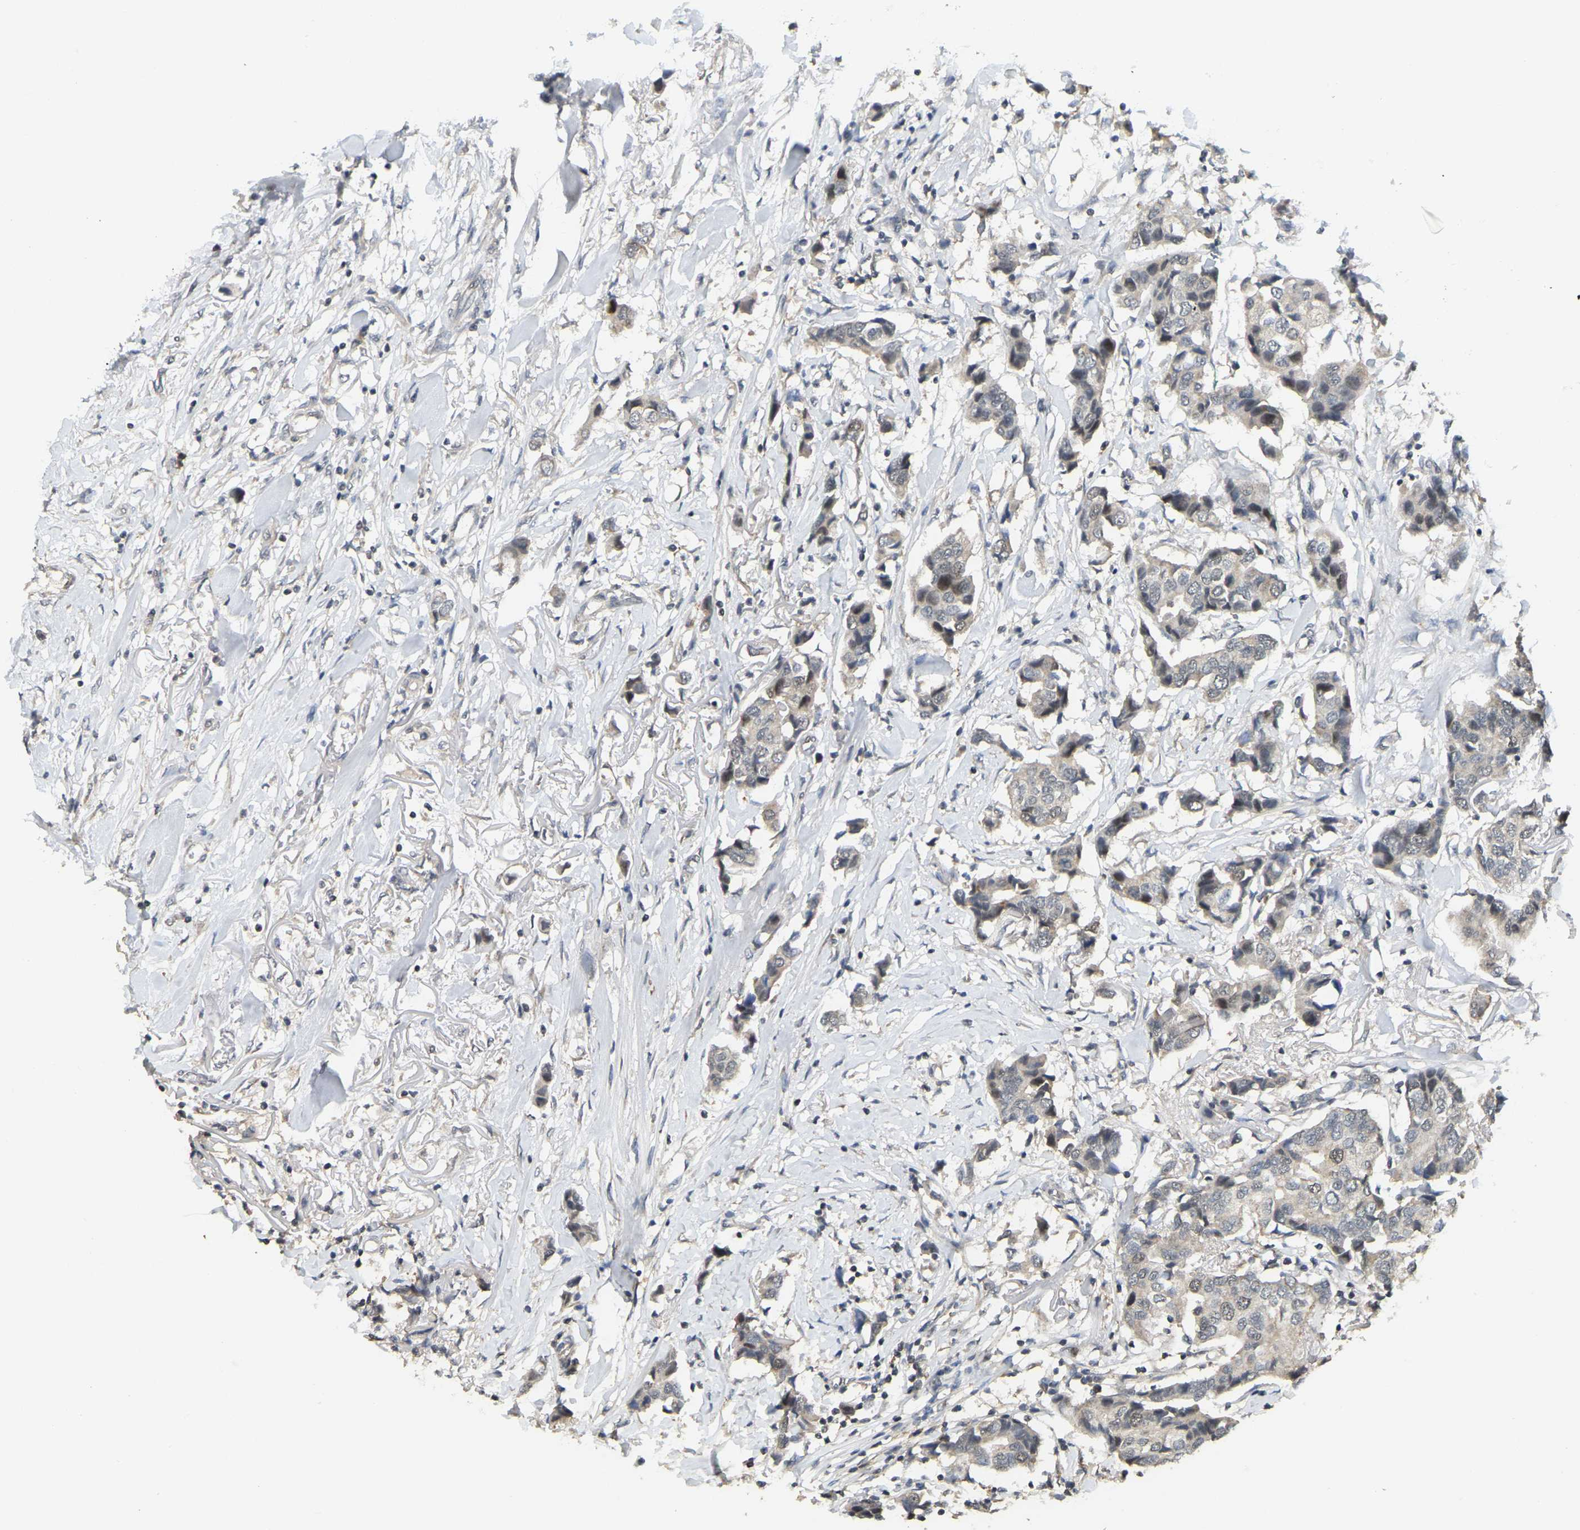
{"staining": {"intensity": "weak", "quantity": "<25%", "location": "cytoplasmic/membranous,nuclear"}, "tissue": "breast cancer", "cell_type": "Tumor cells", "image_type": "cancer", "snomed": [{"axis": "morphology", "description": "Duct carcinoma"}, {"axis": "topography", "description": "Breast"}], "caption": "DAB immunohistochemical staining of breast intraductal carcinoma demonstrates no significant positivity in tumor cells.", "gene": "BRF2", "patient": {"sex": "female", "age": 80}}